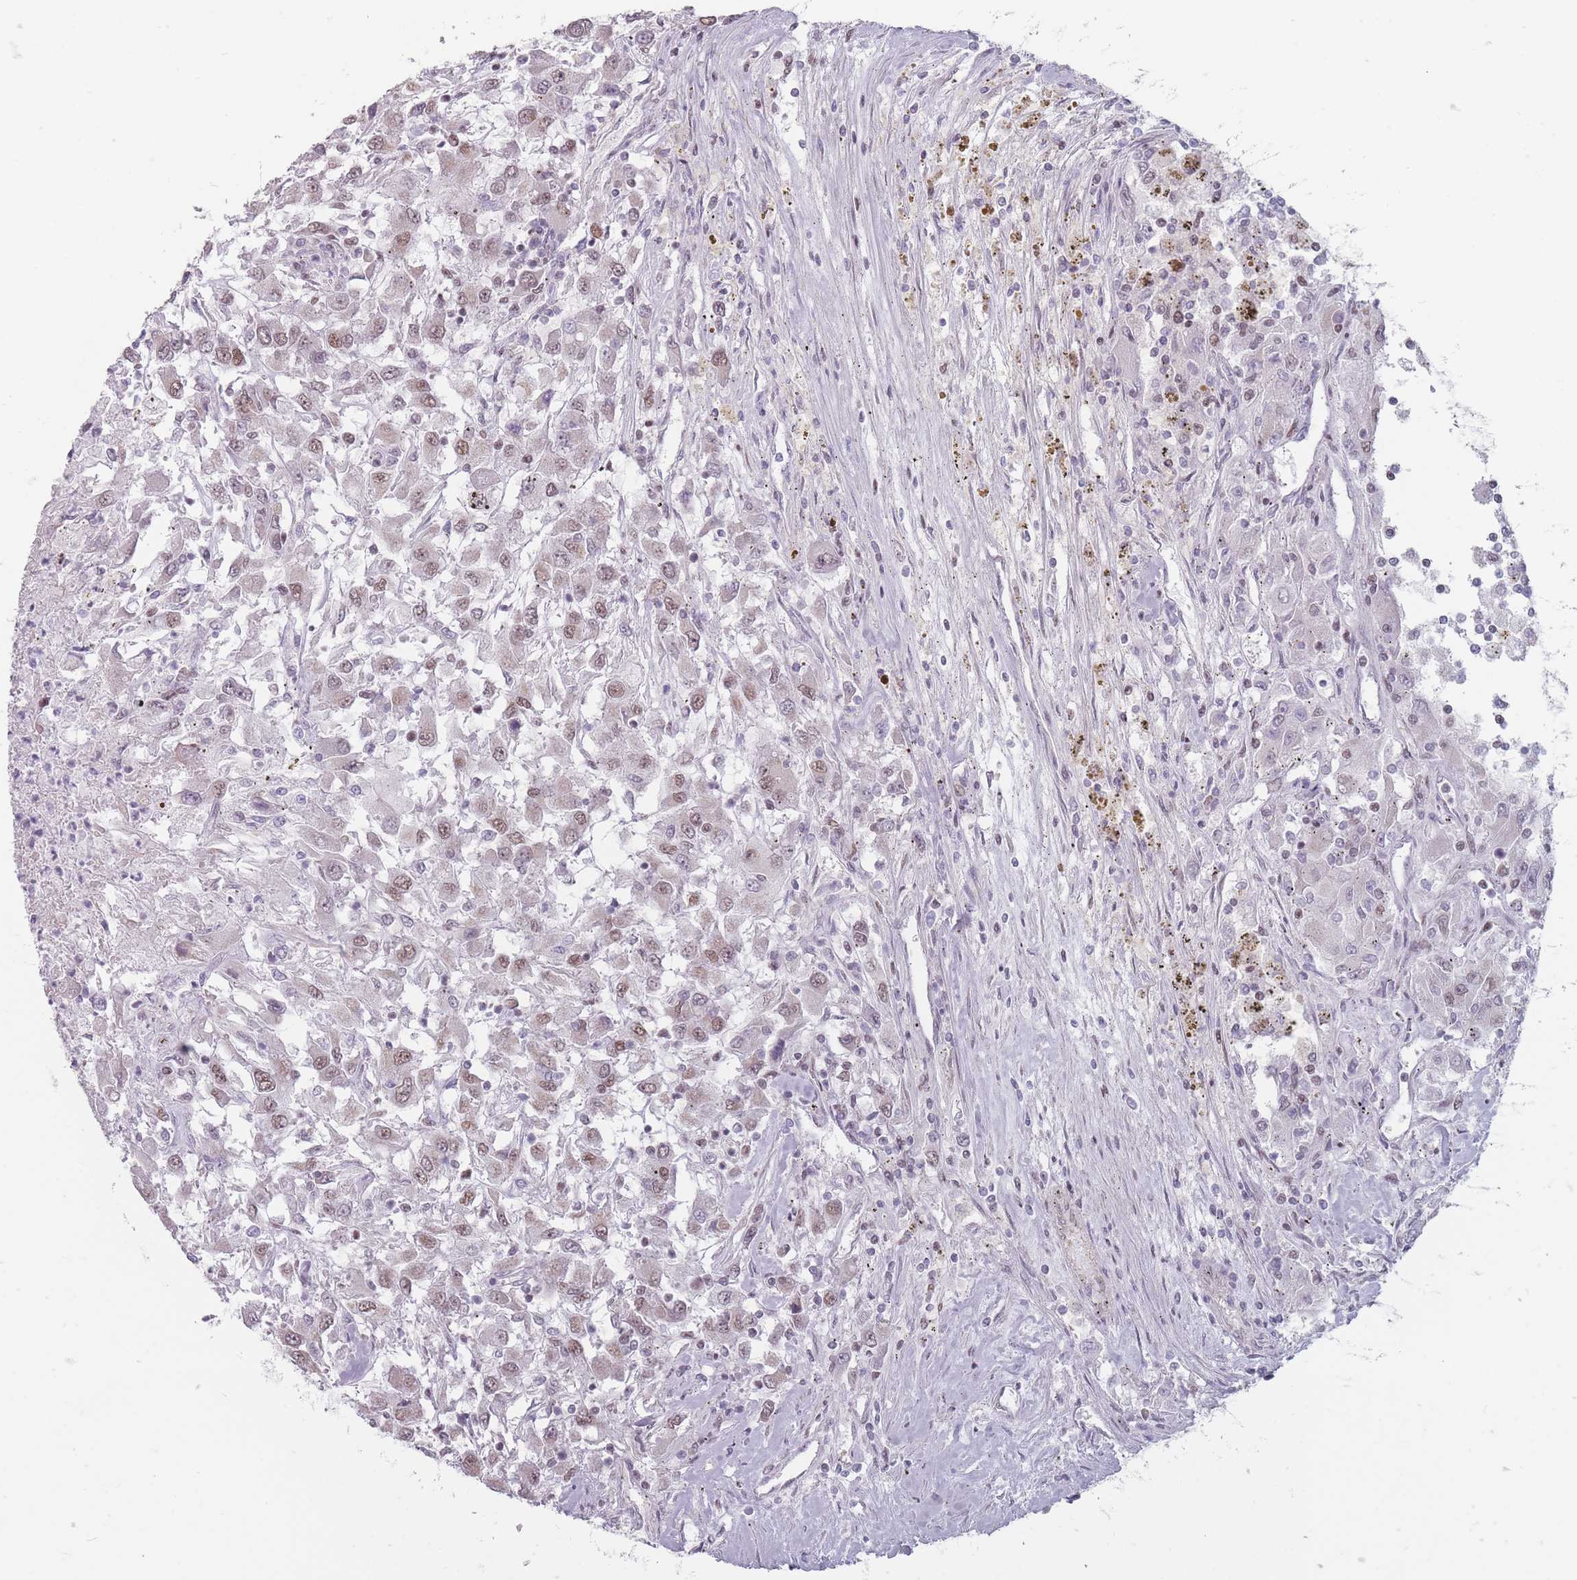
{"staining": {"intensity": "weak", "quantity": "25%-75%", "location": "nuclear"}, "tissue": "renal cancer", "cell_type": "Tumor cells", "image_type": "cancer", "snomed": [{"axis": "morphology", "description": "Adenocarcinoma, NOS"}, {"axis": "topography", "description": "Kidney"}], "caption": "Immunohistochemical staining of renal cancer (adenocarcinoma) reveals weak nuclear protein expression in about 25%-75% of tumor cells.", "gene": "SH3BGRL2", "patient": {"sex": "female", "age": 67}}